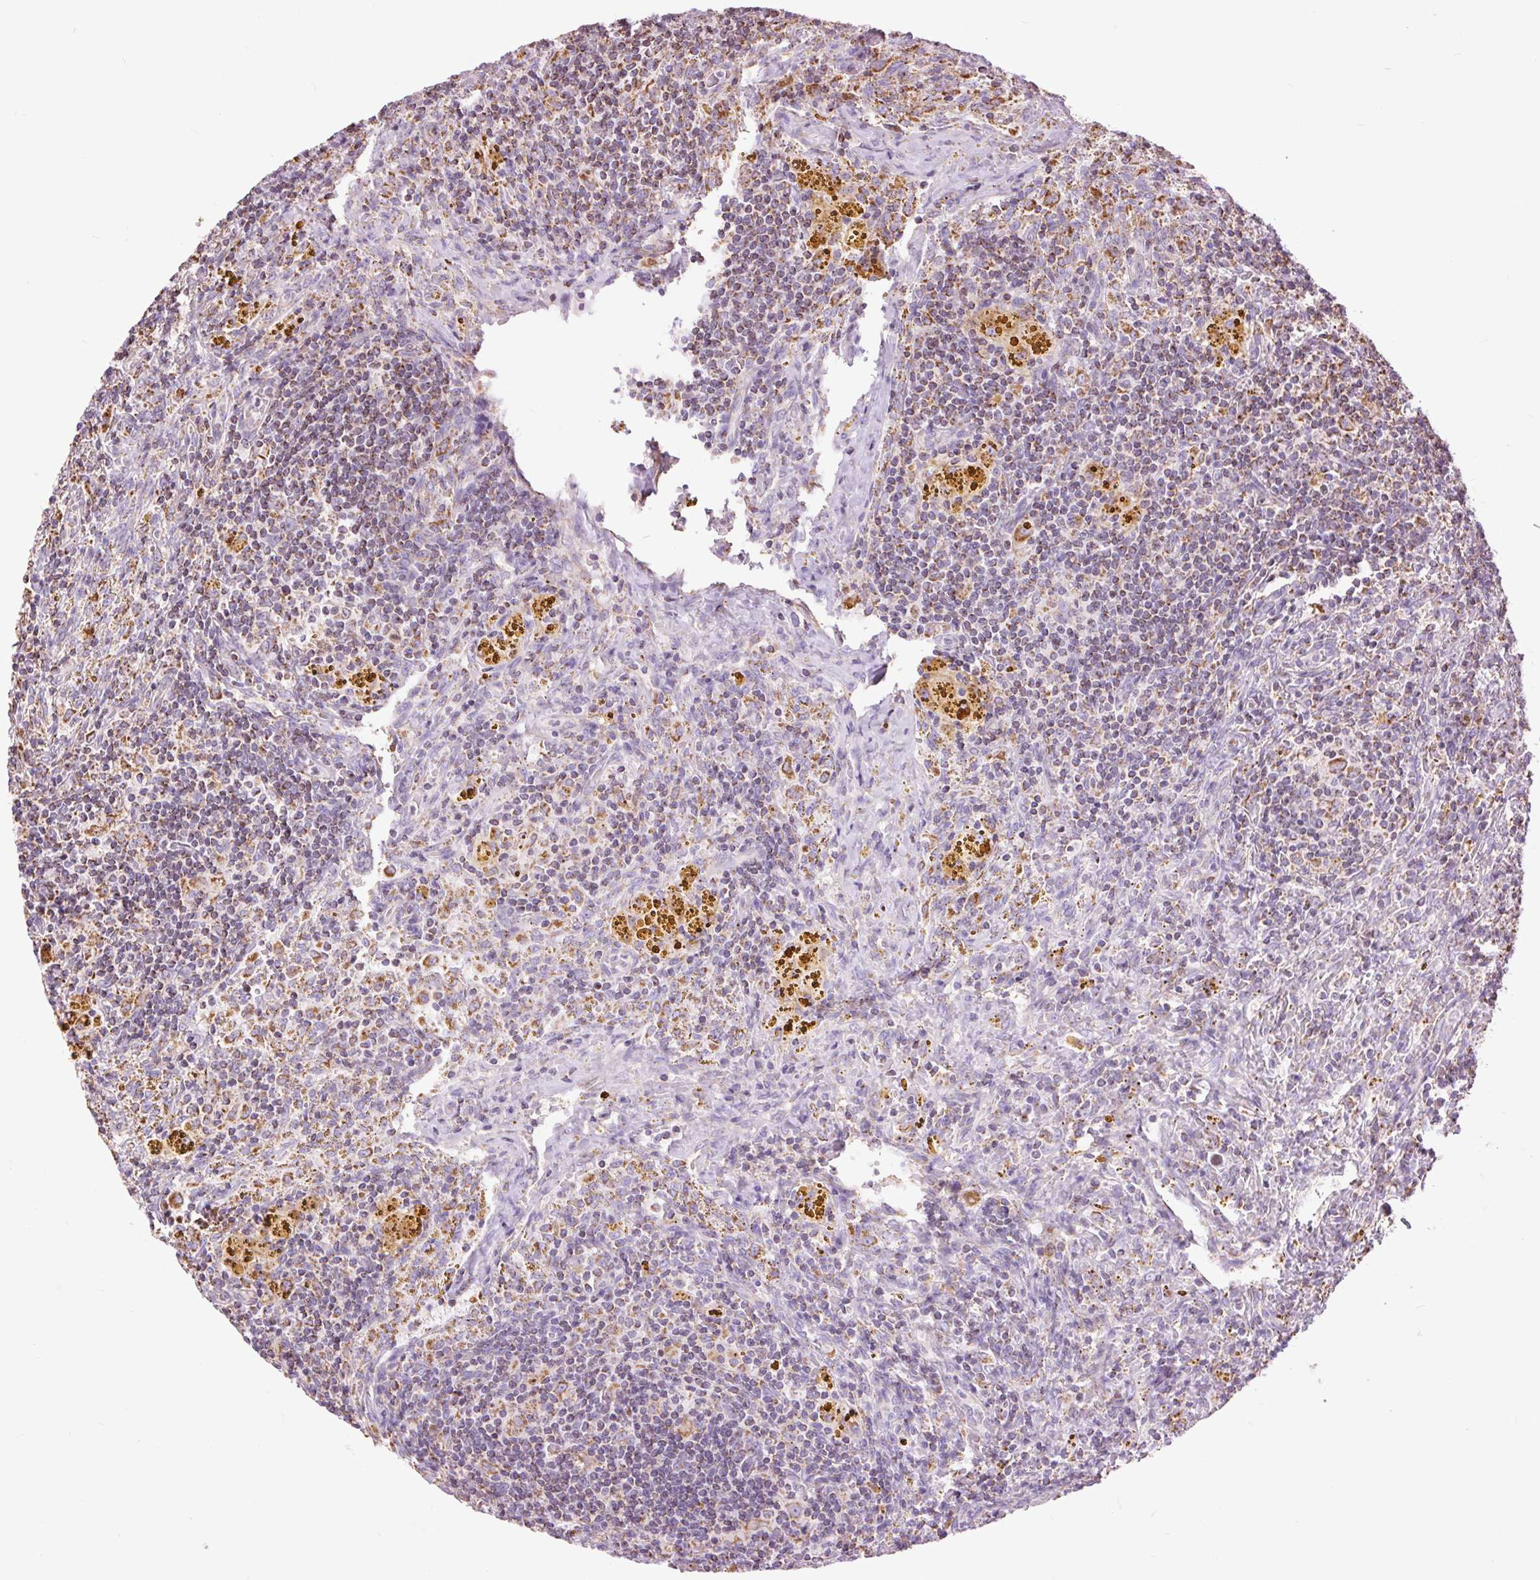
{"staining": {"intensity": "weak", "quantity": "25%-75%", "location": "cytoplasmic/membranous"}, "tissue": "lymphoma", "cell_type": "Tumor cells", "image_type": "cancer", "snomed": [{"axis": "morphology", "description": "Malignant lymphoma, non-Hodgkin's type, Low grade"}, {"axis": "topography", "description": "Spleen"}], "caption": "An IHC image of neoplastic tissue is shown. Protein staining in brown highlights weak cytoplasmic/membranous positivity in malignant lymphoma, non-Hodgkin's type (low-grade) within tumor cells.", "gene": "ATP5PB", "patient": {"sex": "female", "age": 70}}